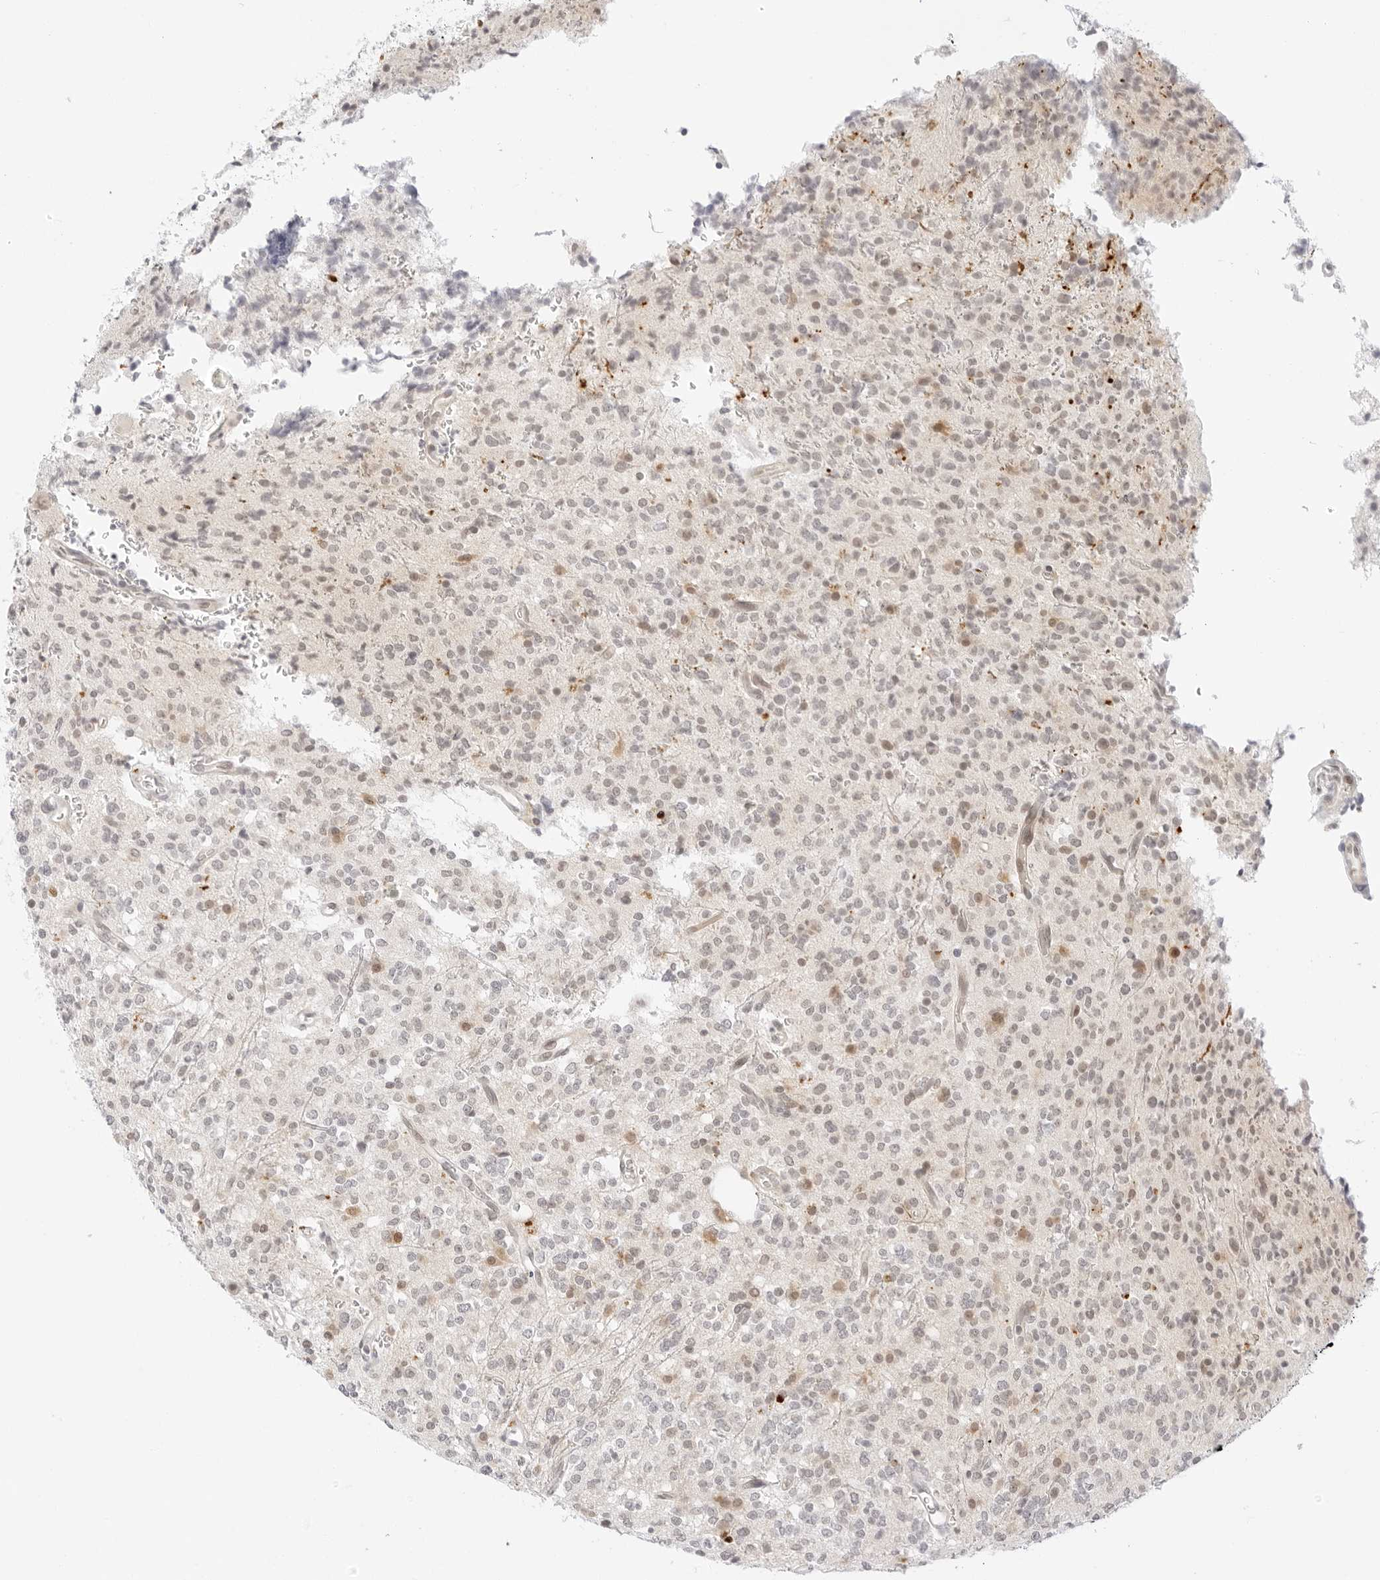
{"staining": {"intensity": "negative", "quantity": "none", "location": "none"}, "tissue": "glioma", "cell_type": "Tumor cells", "image_type": "cancer", "snomed": [{"axis": "morphology", "description": "Glioma, malignant, High grade"}, {"axis": "topography", "description": "Brain"}], "caption": "A photomicrograph of glioma stained for a protein exhibits no brown staining in tumor cells. Brightfield microscopy of immunohistochemistry stained with DAB (brown) and hematoxylin (blue), captured at high magnification.", "gene": "POLR3C", "patient": {"sex": "male", "age": 34}}